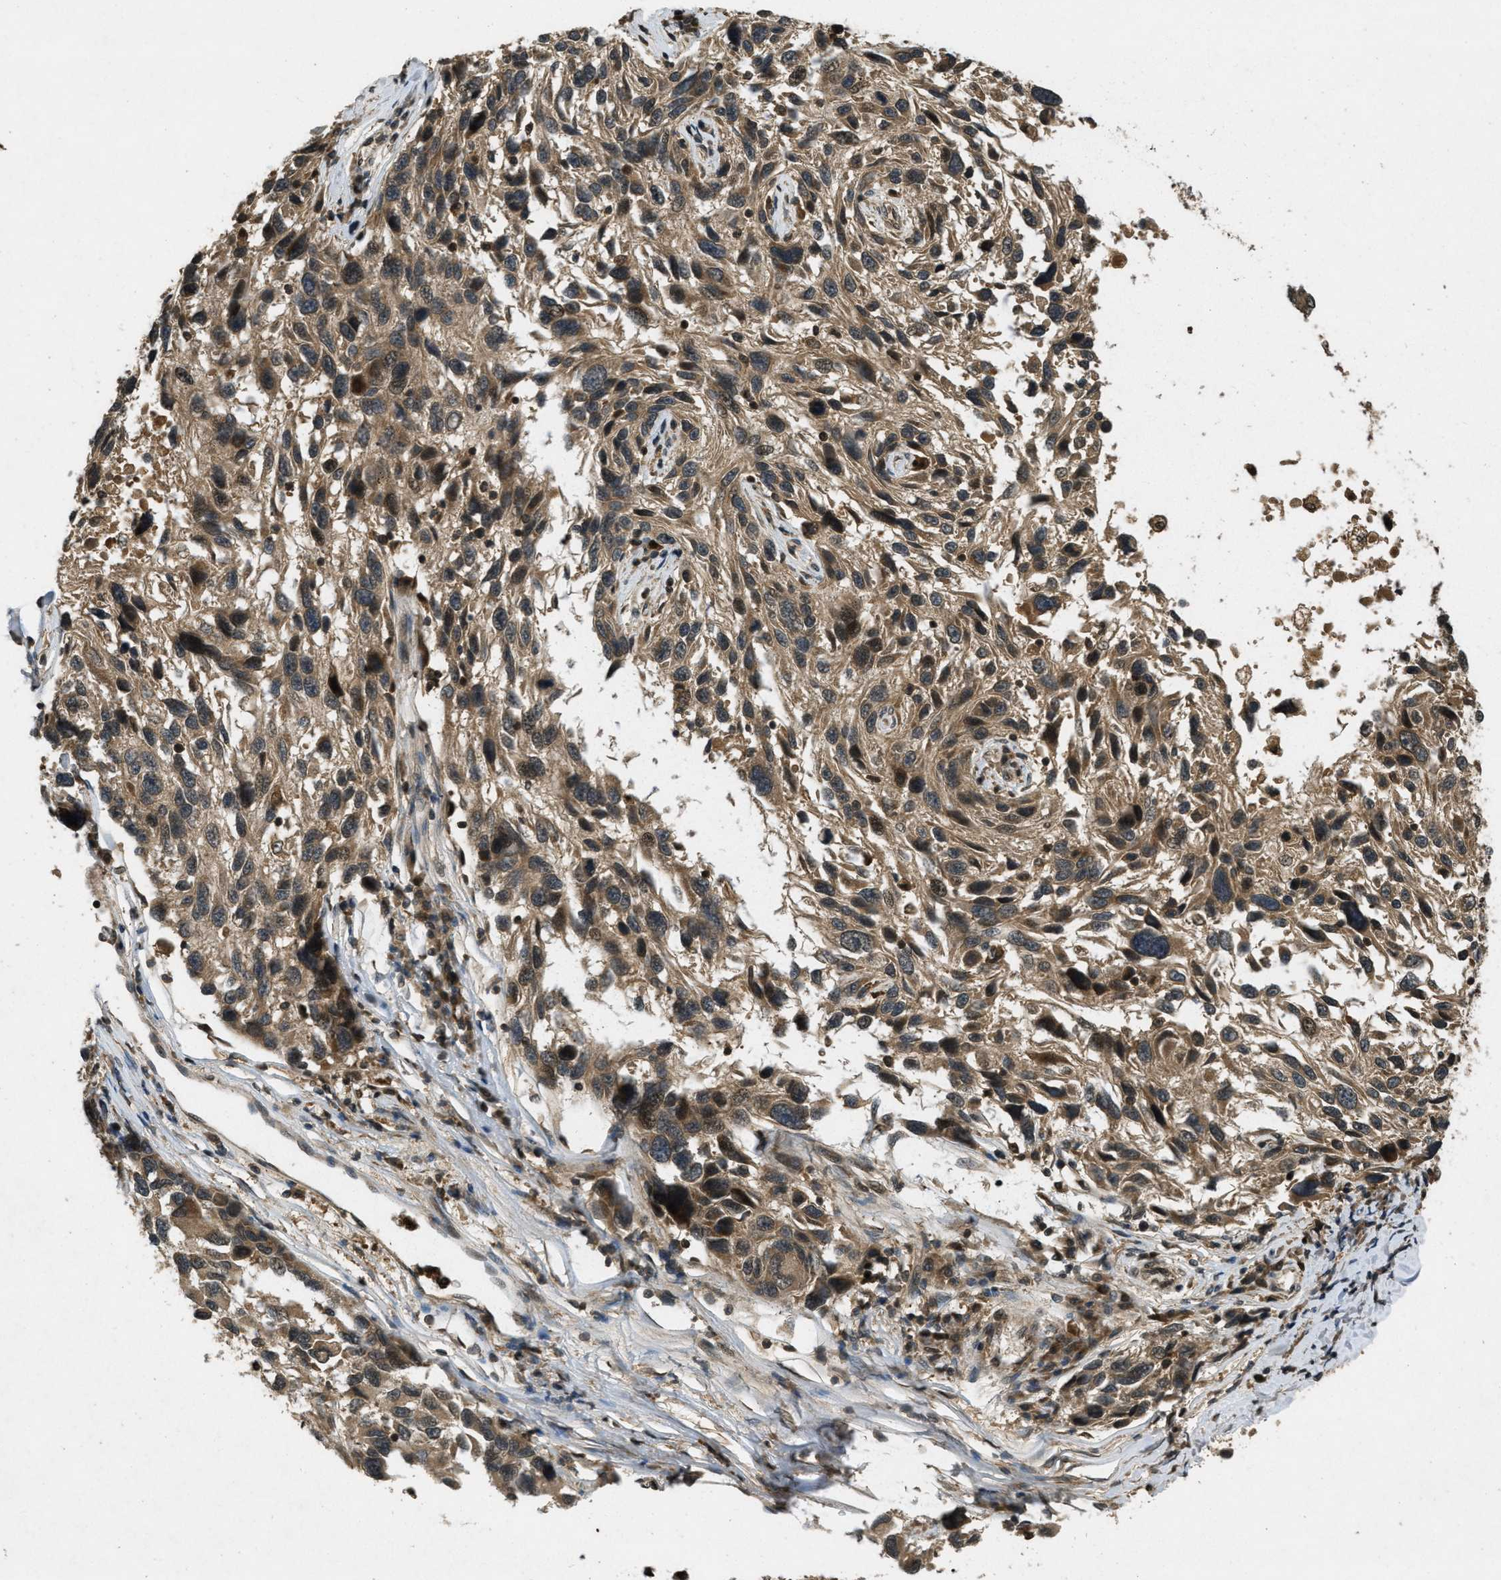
{"staining": {"intensity": "moderate", "quantity": ">75%", "location": "cytoplasmic/membranous"}, "tissue": "melanoma", "cell_type": "Tumor cells", "image_type": "cancer", "snomed": [{"axis": "morphology", "description": "Malignant melanoma, NOS"}, {"axis": "topography", "description": "Skin"}], "caption": "An immunohistochemistry photomicrograph of neoplastic tissue is shown. Protein staining in brown labels moderate cytoplasmic/membranous positivity in malignant melanoma within tumor cells.", "gene": "ATG7", "patient": {"sex": "male", "age": 53}}